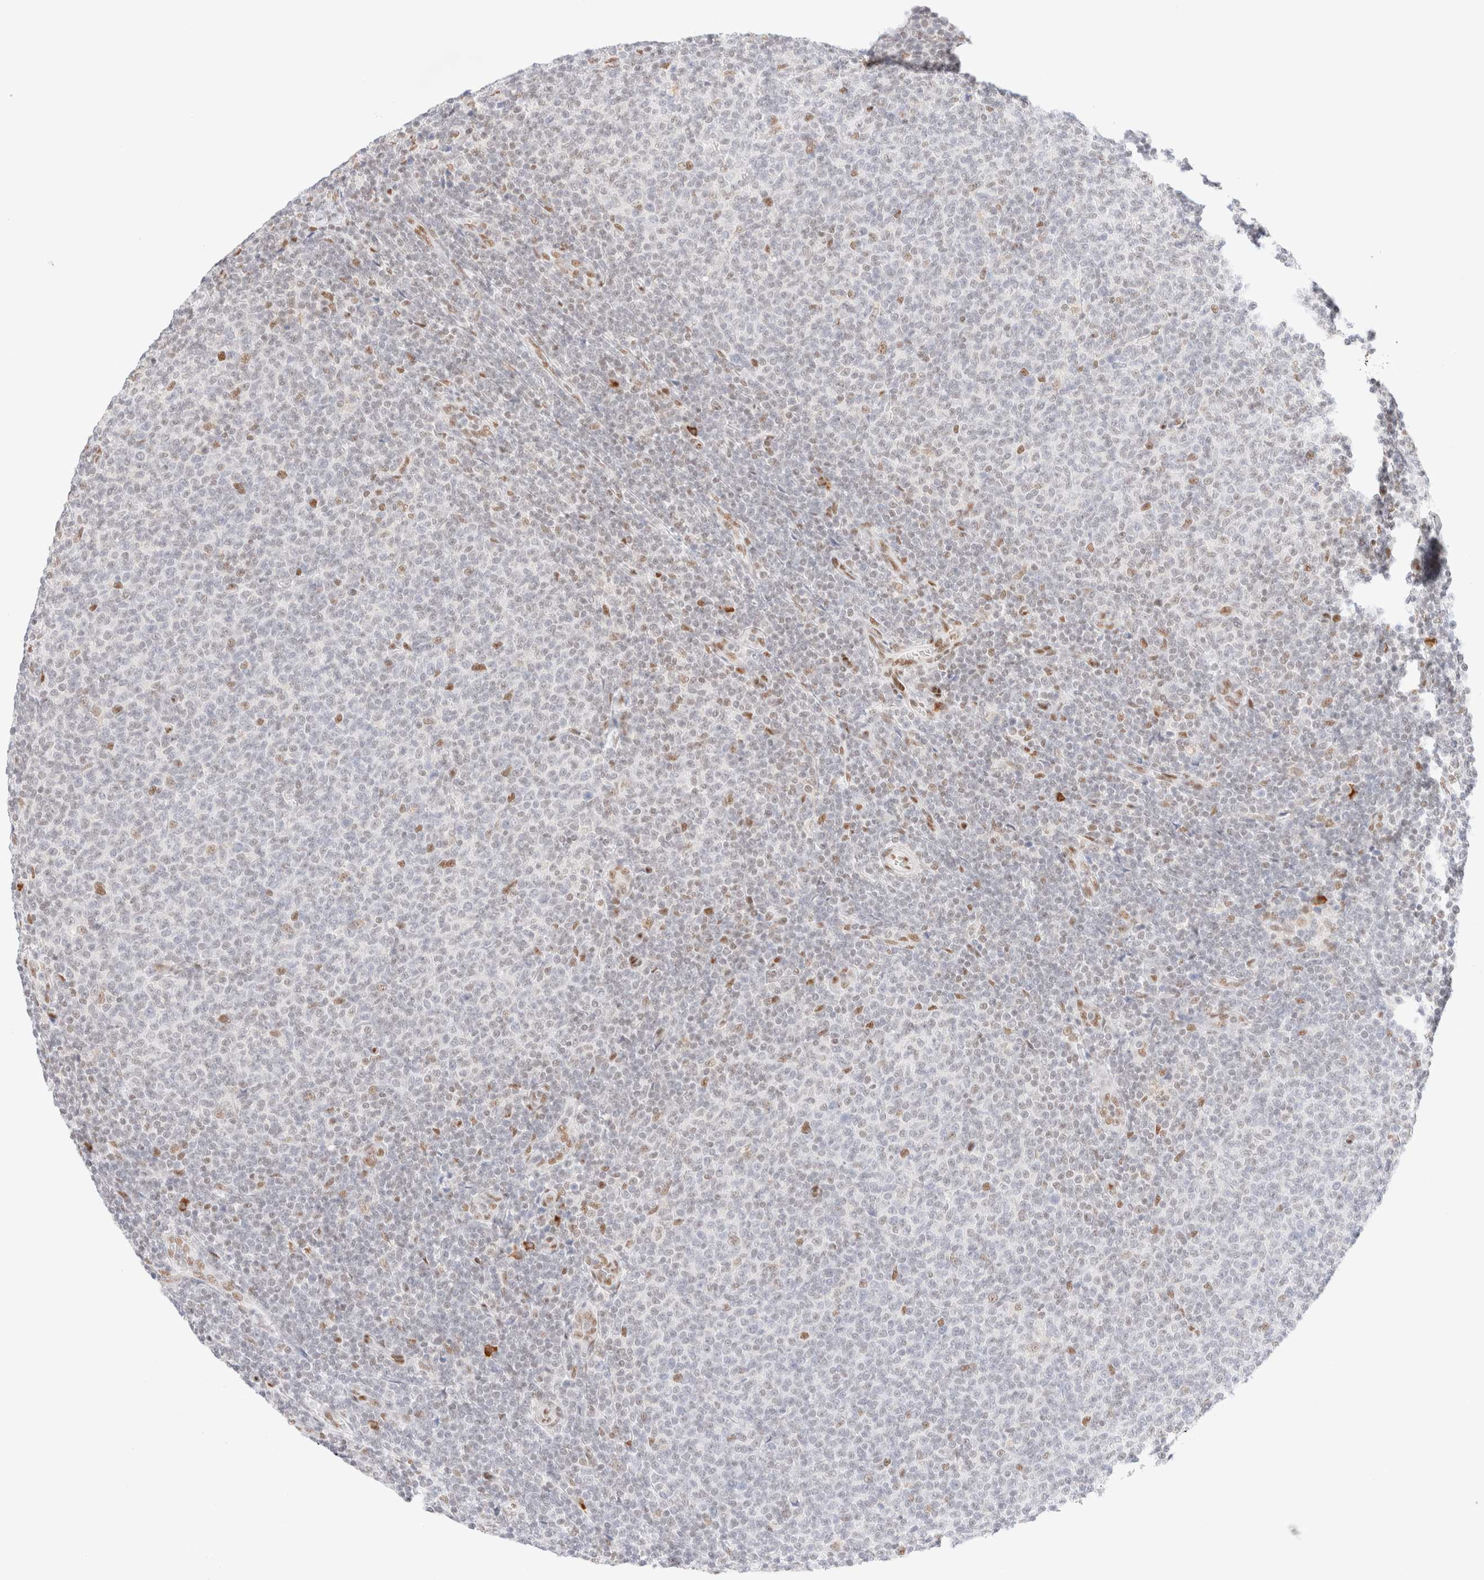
{"staining": {"intensity": "moderate", "quantity": "<25%", "location": "nuclear"}, "tissue": "lymphoma", "cell_type": "Tumor cells", "image_type": "cancer", "snomed": [{"axis": "morphology", "description": "Malignant lymphoma, non-Hodgkin's type, Low grade"}, {"axis": "topography", "description": "Lymph node"}], "caption": "This photomicrograph demonstrates IHC staining of human low-grade malignant lymphoma, non-Hodgkin's type, with low moderate nuclear positivity in about <25% of tumor cells.", "gene": "CIC", "patient": {"sex": "male", "age": 66}}